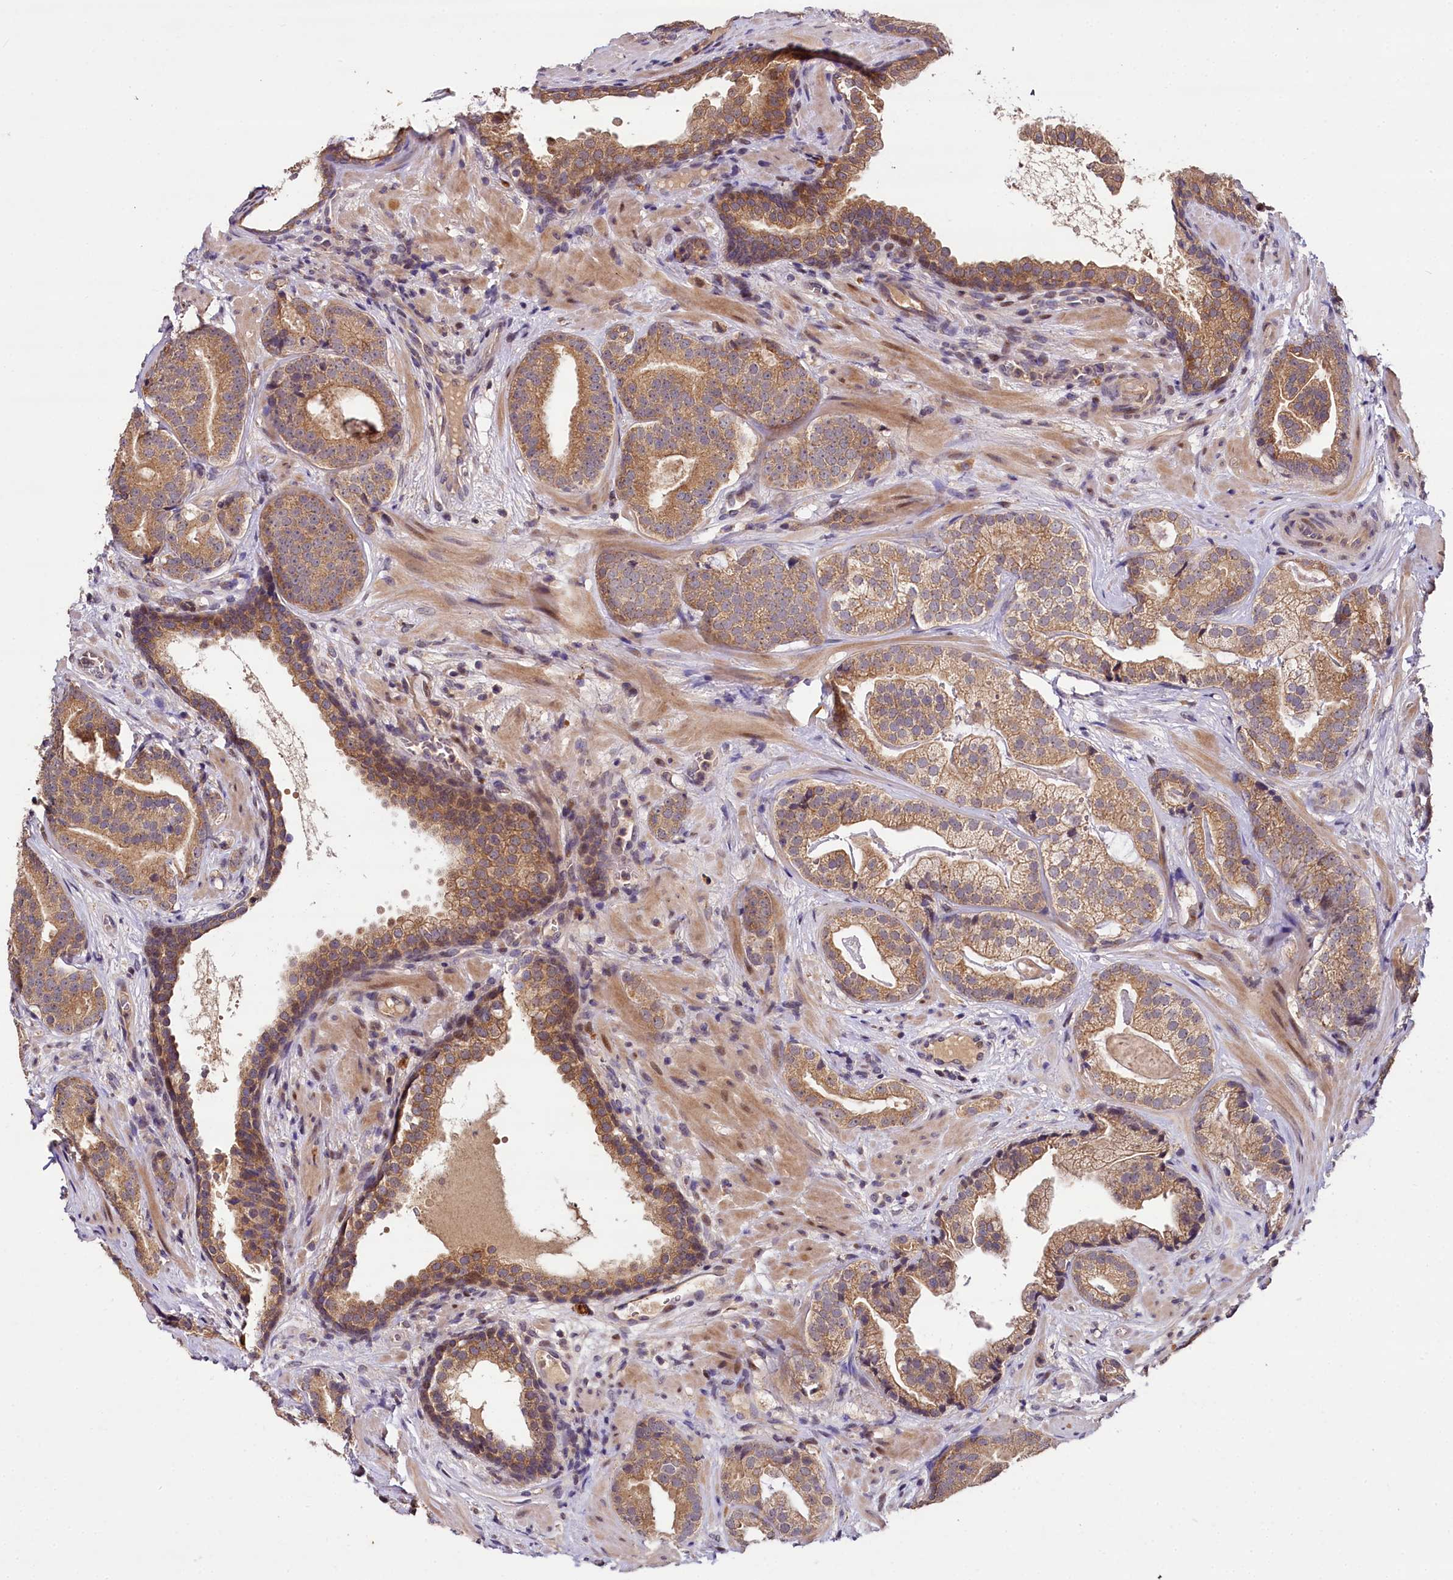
{"staining": {"intensity": "moderate", "quantity": ">75%", "location": "cytoplasmic/membranous"}, "tissue": "prostate cancer", "cell_type": "Tumor cells", "image_type": "cancer", "snomed": [{"axis": "morphology", "description": "Adenocarcinoma, High grade"}, {"axis": "topography", "description": "Prostate"}], "caption": "Immunohistochemistry of prostate high-grade adenocarcinoma reveals medium levels of moderate cytoplasmic/membranous staining in about >75% of tumor cells. (brown staining indicates protein expression, while blue staining denotes nuclei).", "gene": "TMEM39A", "patient": {"sex": "male", "age": 60}}